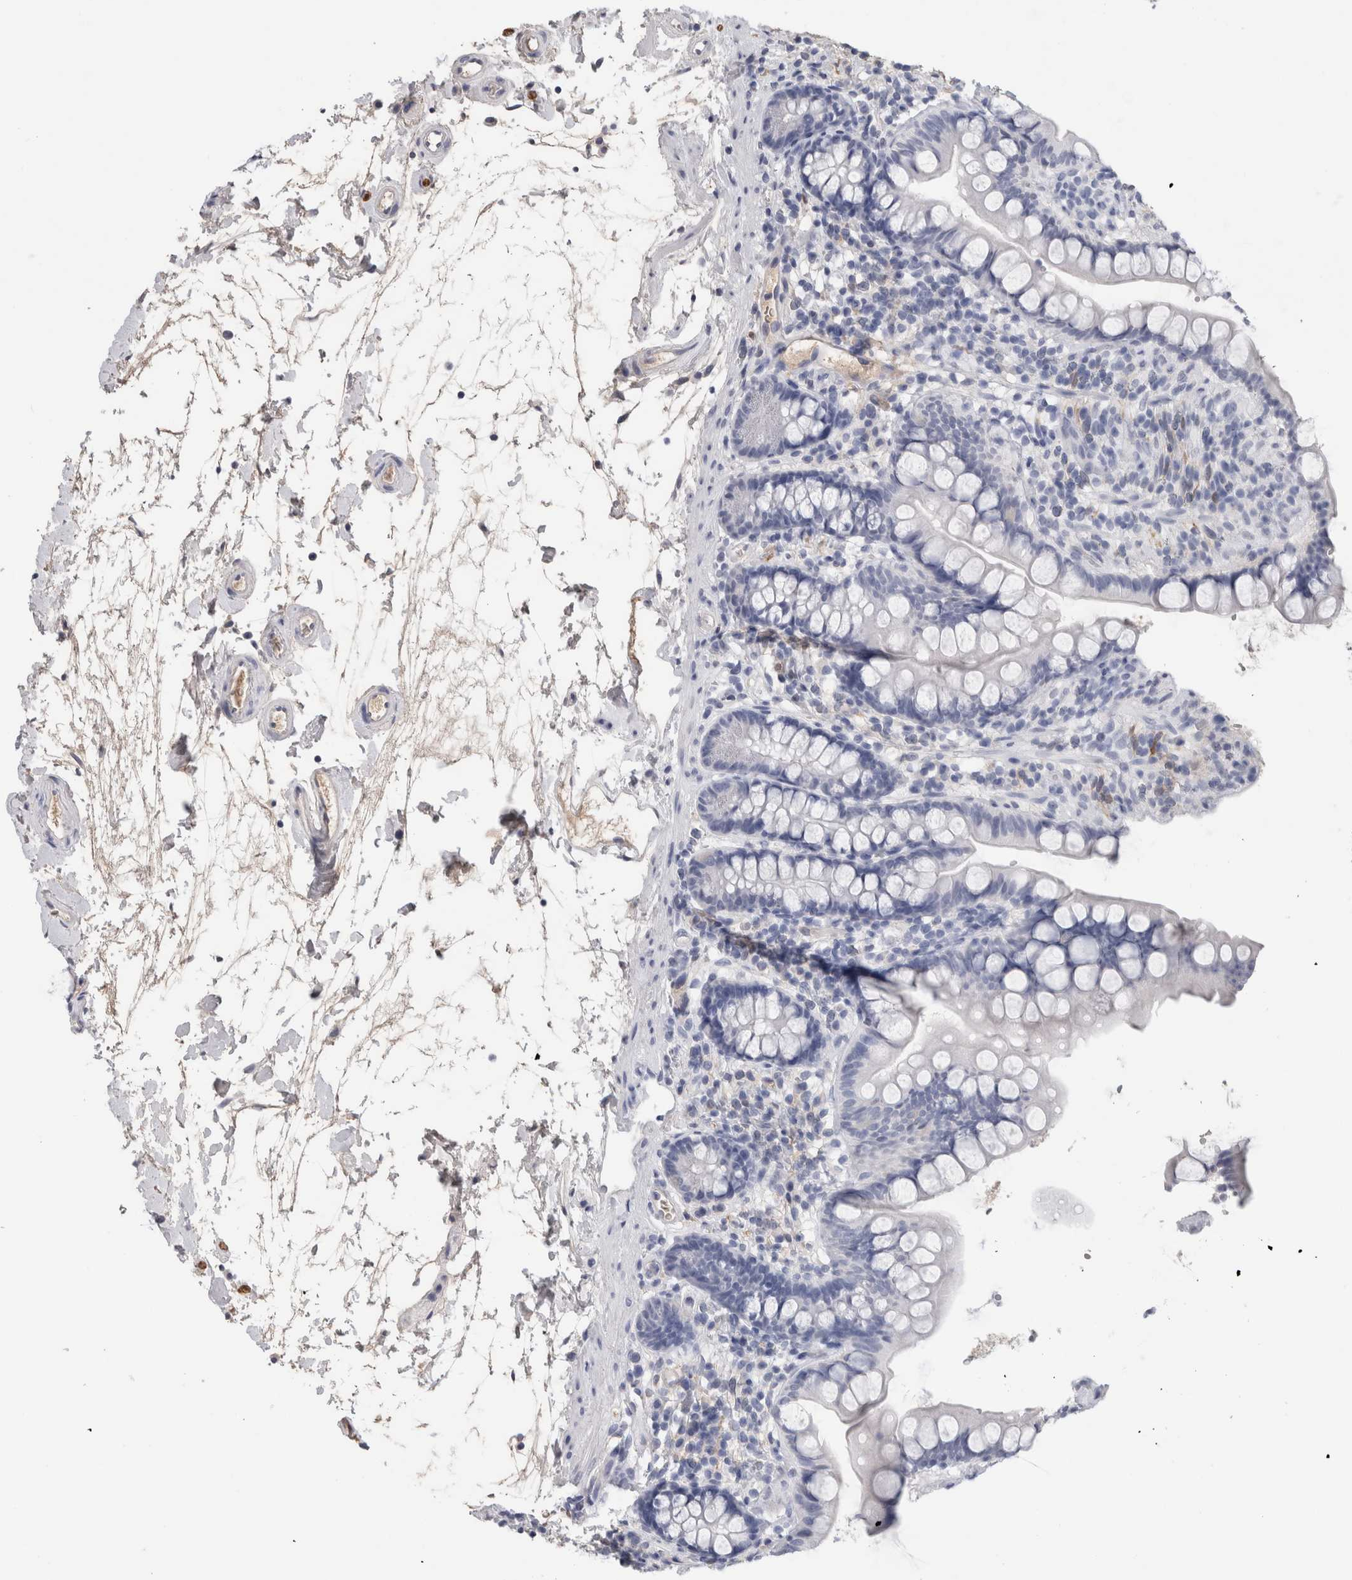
{"staining": {"intensity": "negative", "quantity": "none", "location": "none"}, "tissue": "small intestine", "cell_type": "Glandular cells", "image_type": "normal", "snomed": [{"axis": "morphology", "description": "Normal tissue, NOS"}, {"axis": "topography", "description": "Small intestine"}], "caption": "The image reveals no staining of glandular cells in normal small intestine.", "gene": "FABP4", "patient": {"sex": "female", "age": 84}}